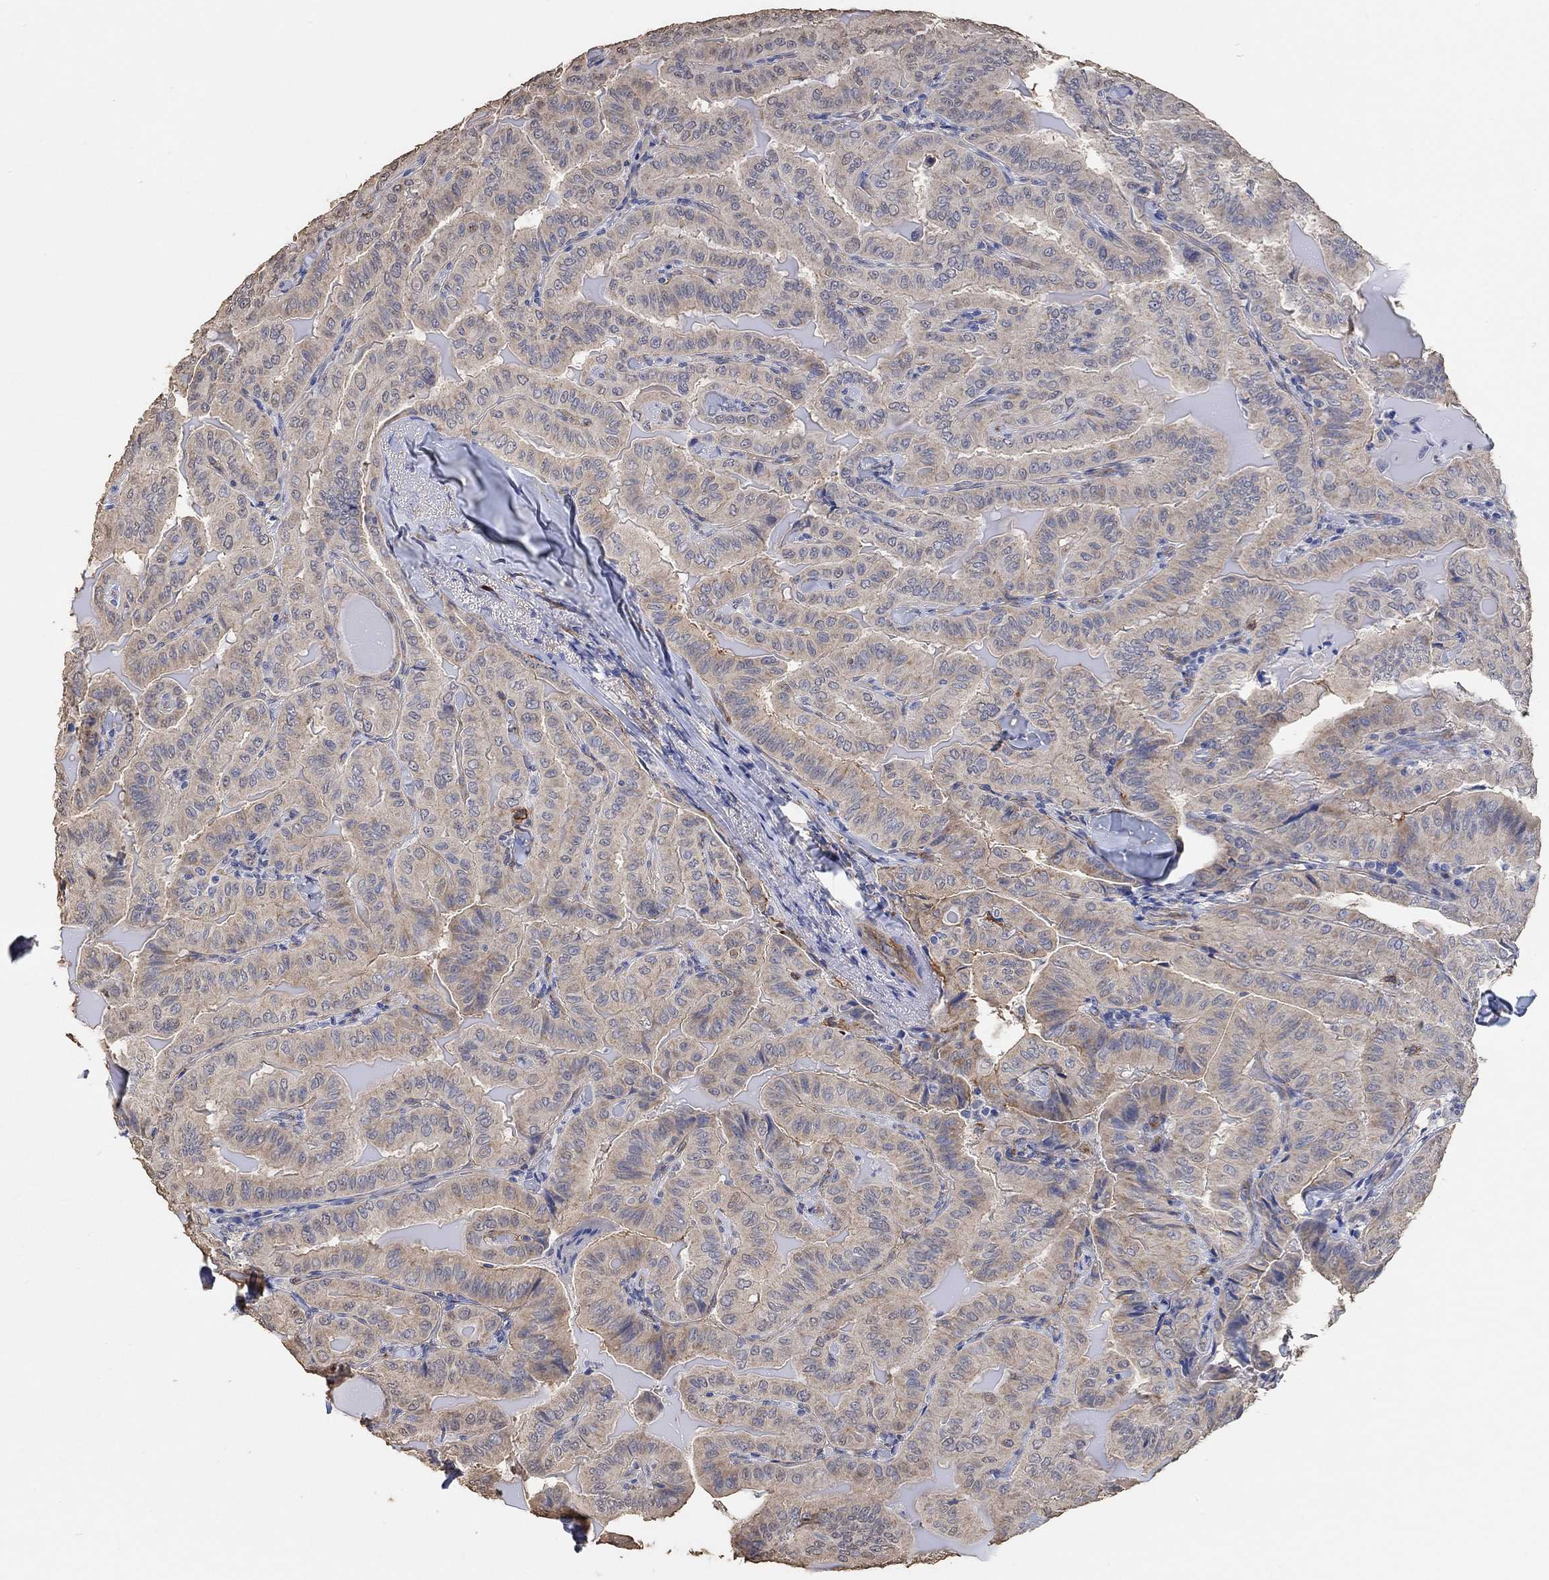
{"staining": {"intensity": "strong", "quantity": "<25%", "location": "cytoplasmic/membranous"}, "tissue": "thyroid cancer", "cell_type": "Tumor cells", "image_type": "cancer", "snomed": [{"axis": "morphology", "description": "Papillary adenocarcinoma, NOS"}, {"axis": "topography", "description": "Thyroid gland"}], "caption": "Immunohistochemistry staining of thyroid cancer (papillary adenocarcinoma), which demonstrates medium levels of strong cytoplasmic/membranous positivity in about <25% of tumor cells indicating strong cytoplasmic/membranous protein positivity. The staining was performed using DAB (3,3'-diaminobenzidine) (brown) for protein detection and nuclei were counterstained in hematoxylin (blue).", "gene": "SYT16", "patient": {"sex": "female", "age": 68}}